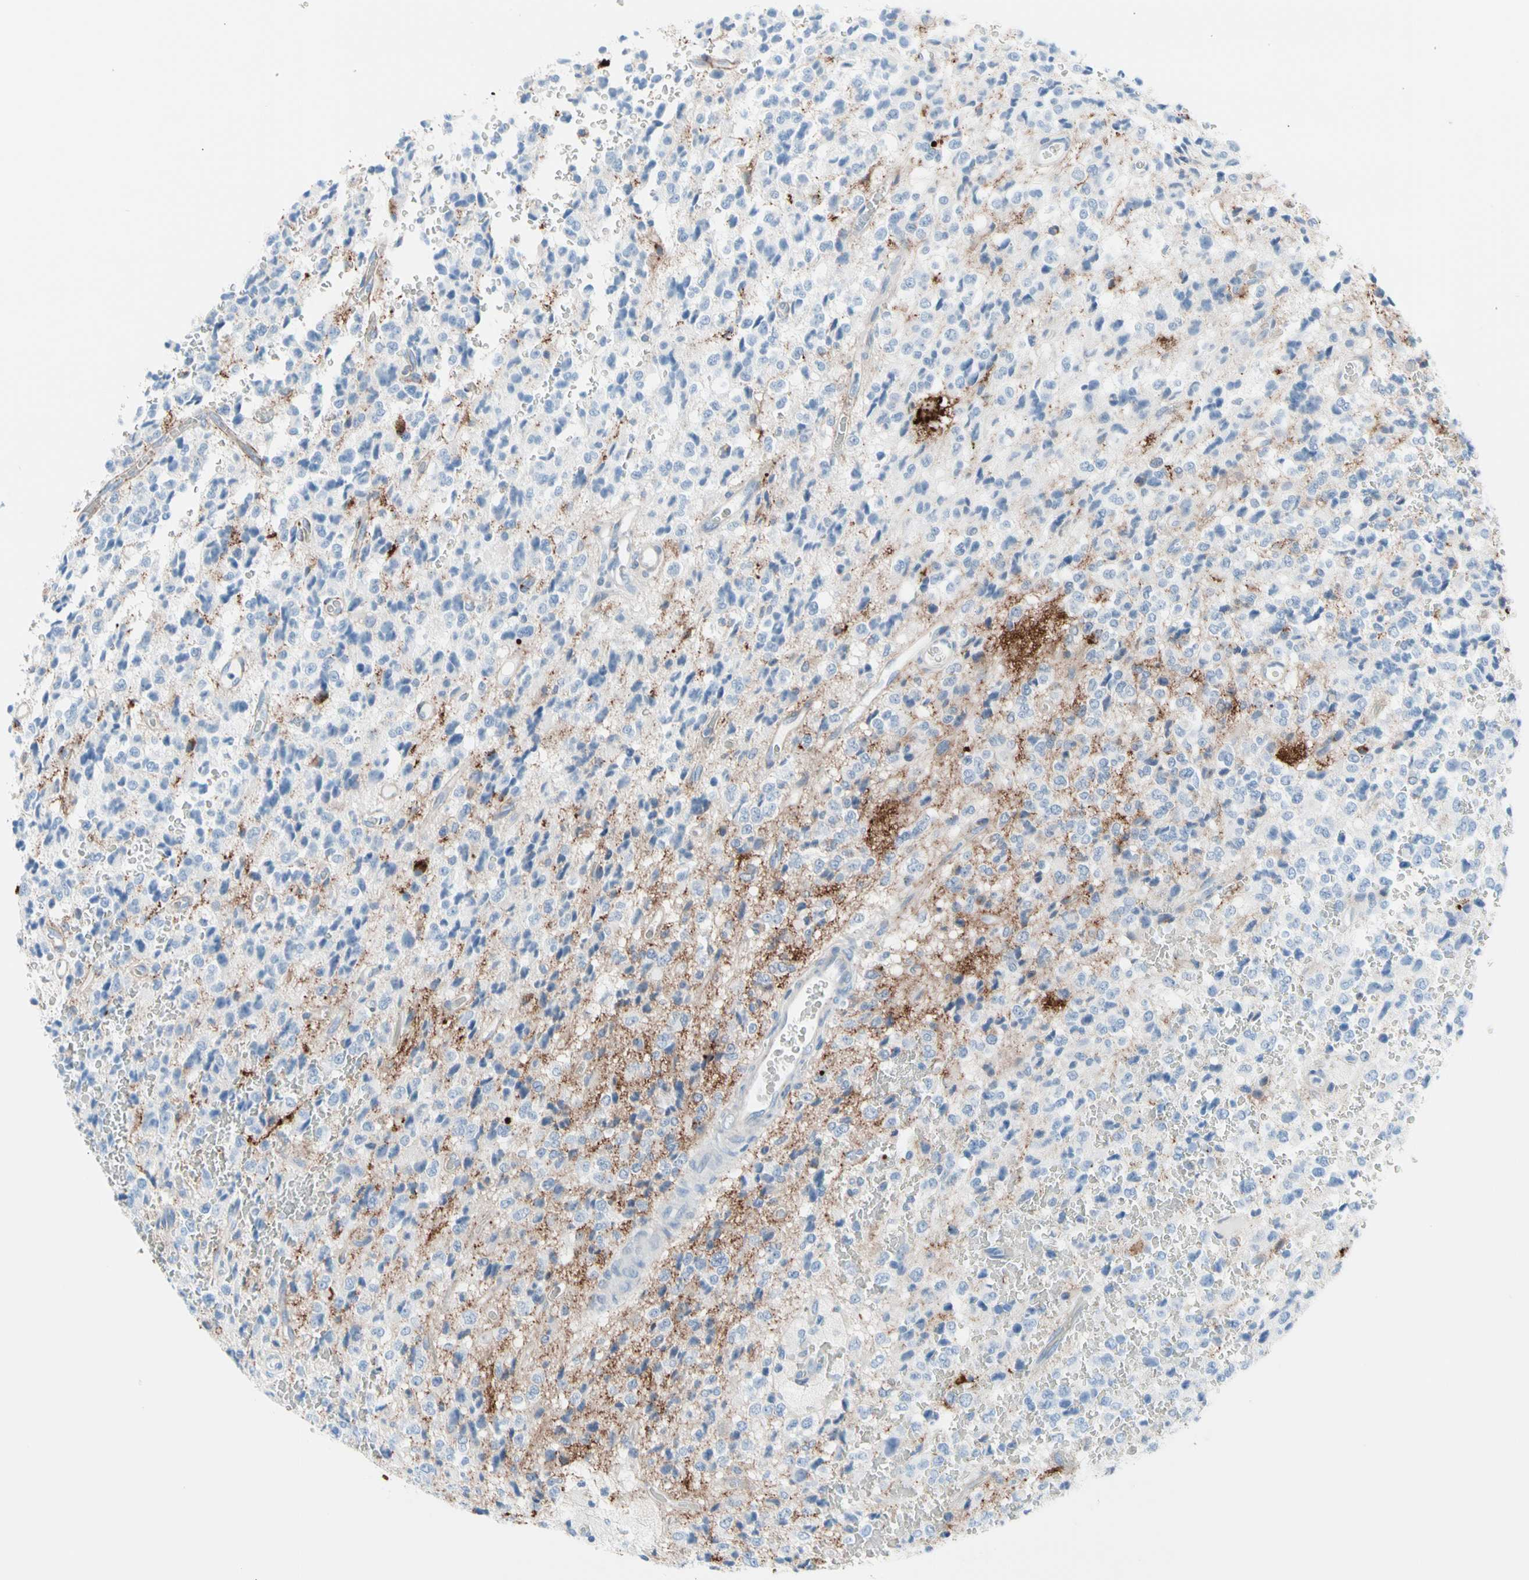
{"staining": {"intensity": "negative", "quantity": "none", "location": "none"}, "tissue": "glioma", "cell_type": "Tumor cells", "image_type": "cancer", "snomed": [{"axis": "morphology", "description": "Glioma, malignant, High grade"}, {"axis": "topography", "description": "pancreas cauda"}], "caption": "High magnification brightfield microscopy of malignant glioma (high-grade) stained with DAB (3,3'-diaminobenzidine) (brown) and counterstained with hematoxylin (blue): tumor cells show no significant expression.", "gene": "HK1", "patient": {"sex": "male", "age": 60}}